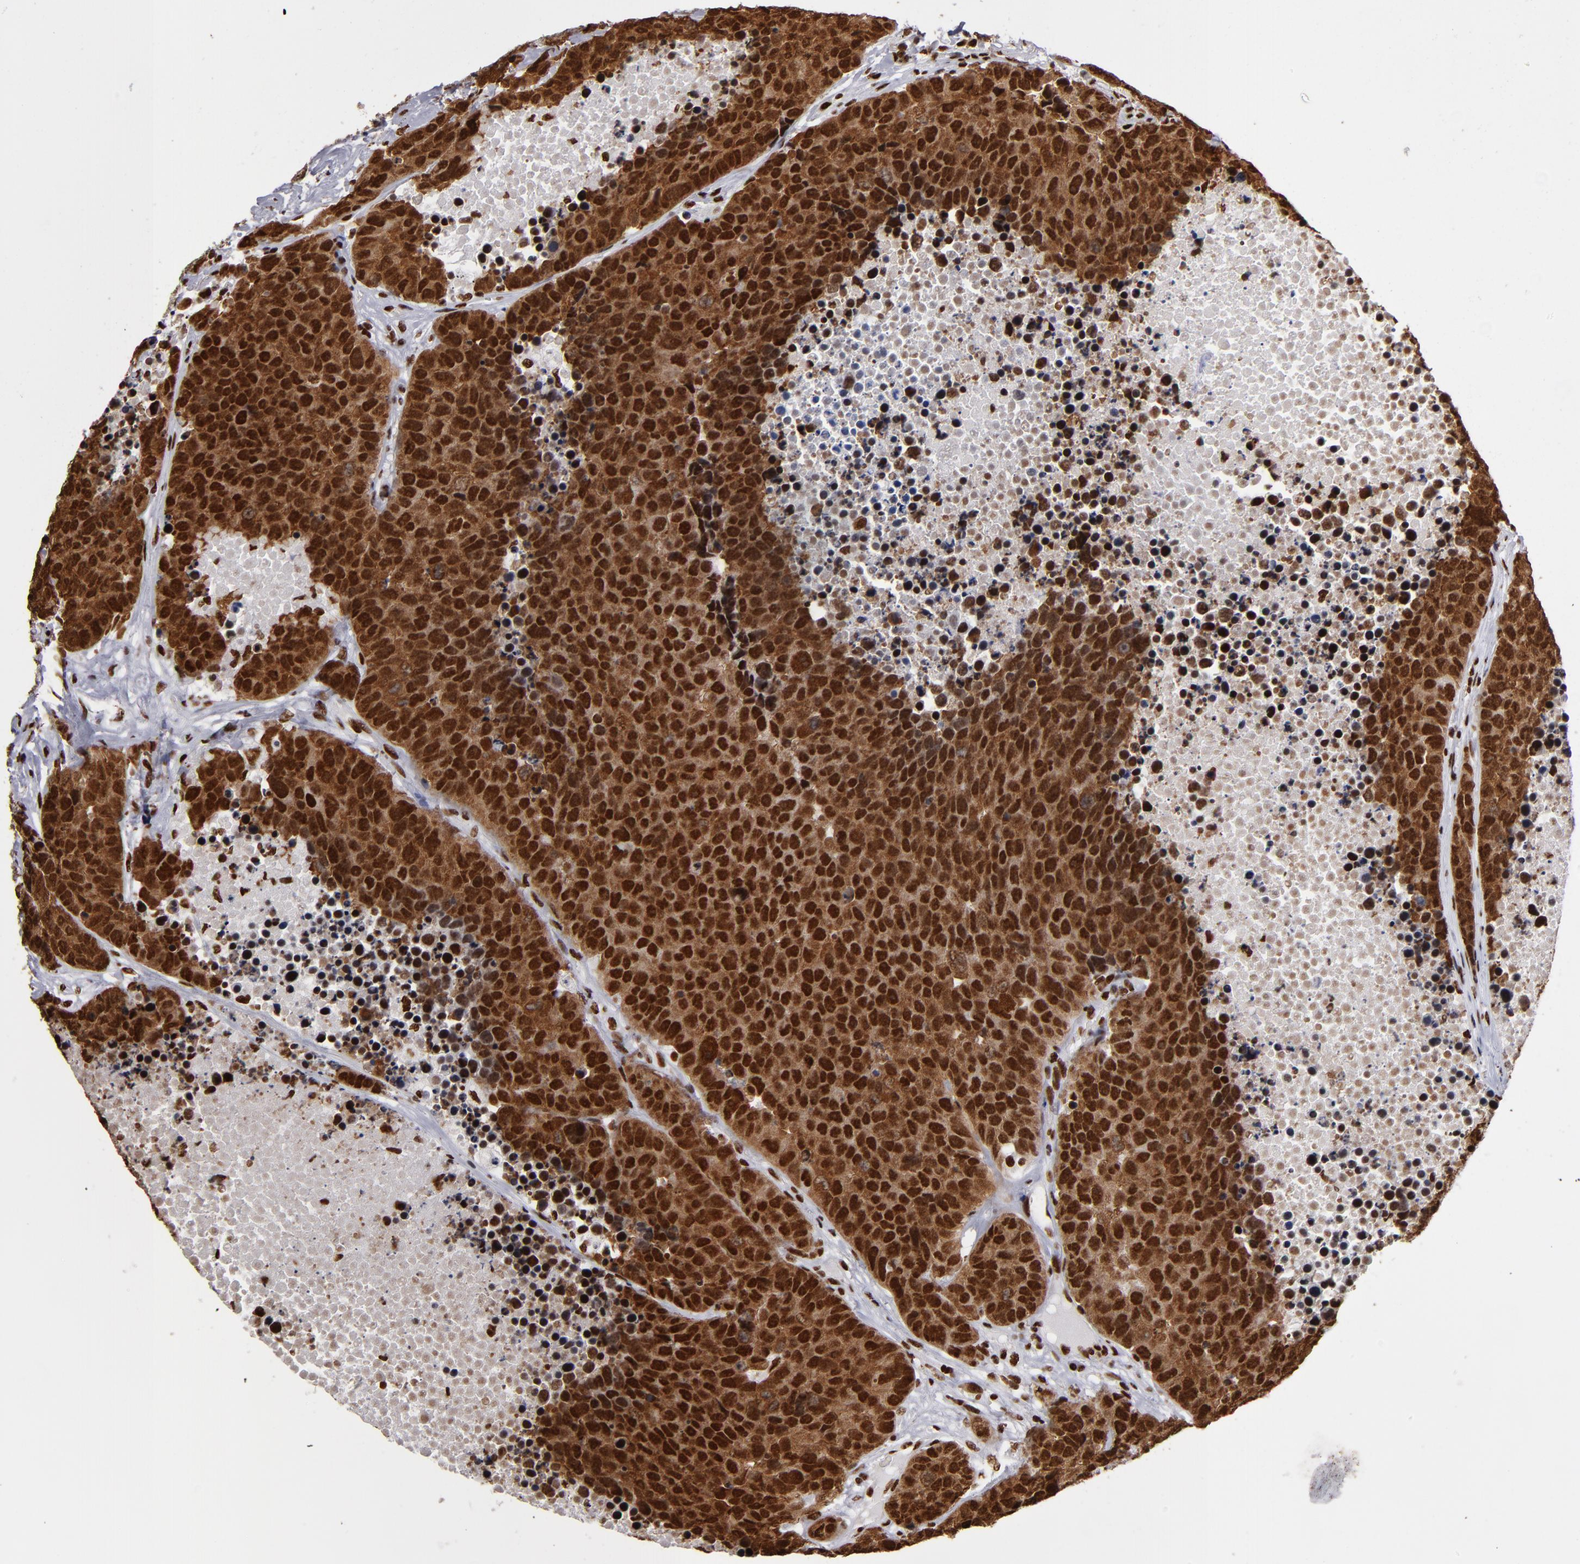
{"staining": {"intensity": "strong", "quantity": ">75%", "location": "cytoplasmic/membranous,nuclear"}, "tissue": "carcinoid", "cell_type": "Tumor cells", "image_type": "cancer", "snomed": [{"axis": "morphology", "description": "Carcinoid, malignant, NOS"}, {"axis": "topography", "description": "Lung"}], "caption": "A histopathology image of human carcinoid stained for a protein displays strong cytoplasmic/membranous and nuclear brown staining in tumor cells.", "gene": "MRE11", "patient": {"sex": "male", "age": 60}}